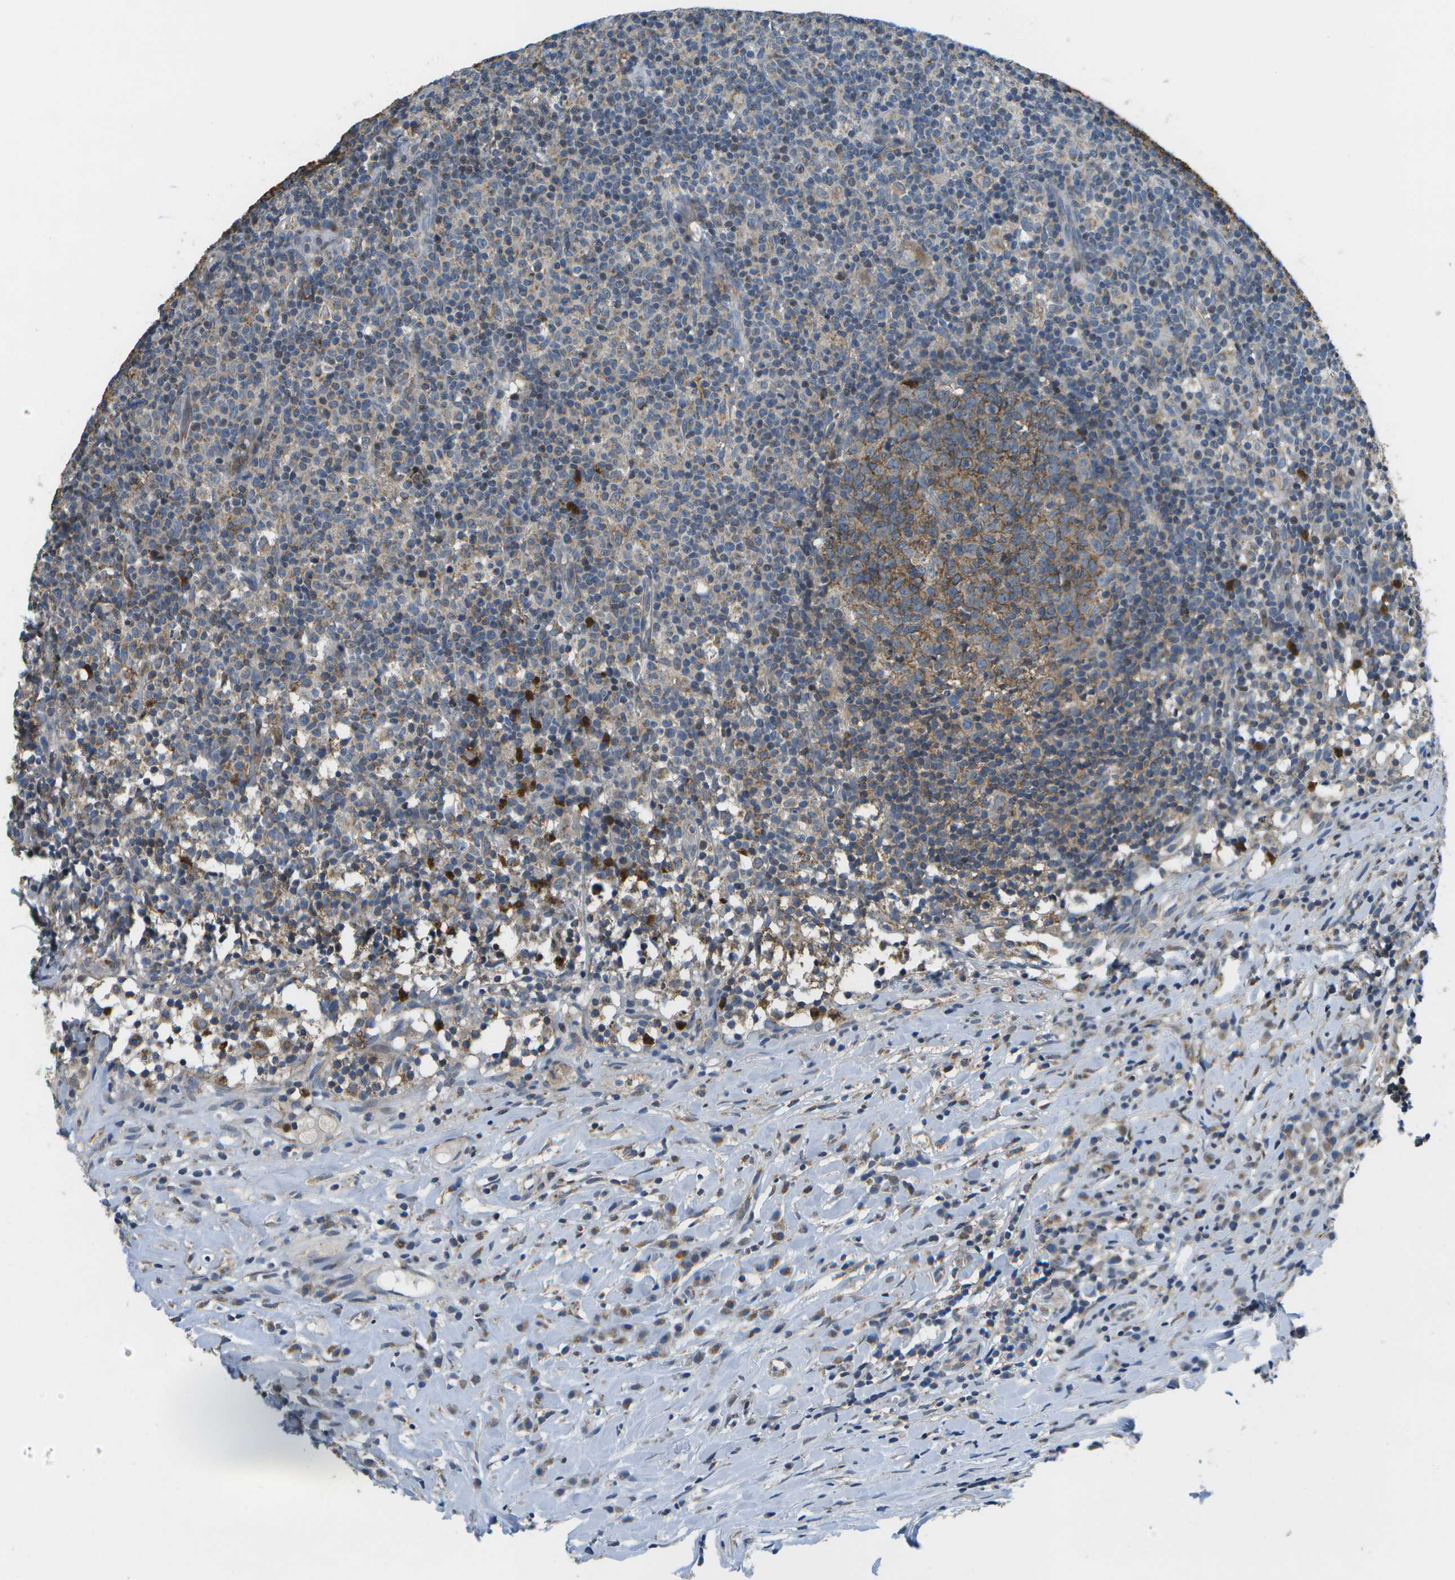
{"staining": {"intensity": "moderate", "quantity": ">75%", "location": "cytoplasmic/membranous"}, "tissue": "lymph node", "cell_type": "Germinal center cells", "image_type": "normal", "snomed": [{"axis": "morphology", "description": "Normal tissue, NOS"}, {"axis": "morphology", "description": "Inflammation, NOS"}, {"axis": "topography", "description": "Lymph node"}], "caption": "An immunohistochemistry histopathology image of unremarkable tissue is shown. Protein staining in brown highlights moderate cytoplasmic/membranous positivity in lymph node within germinal center cells.", "gene": "GALNT15", "patient": {"sex": "male", "age": 55}}